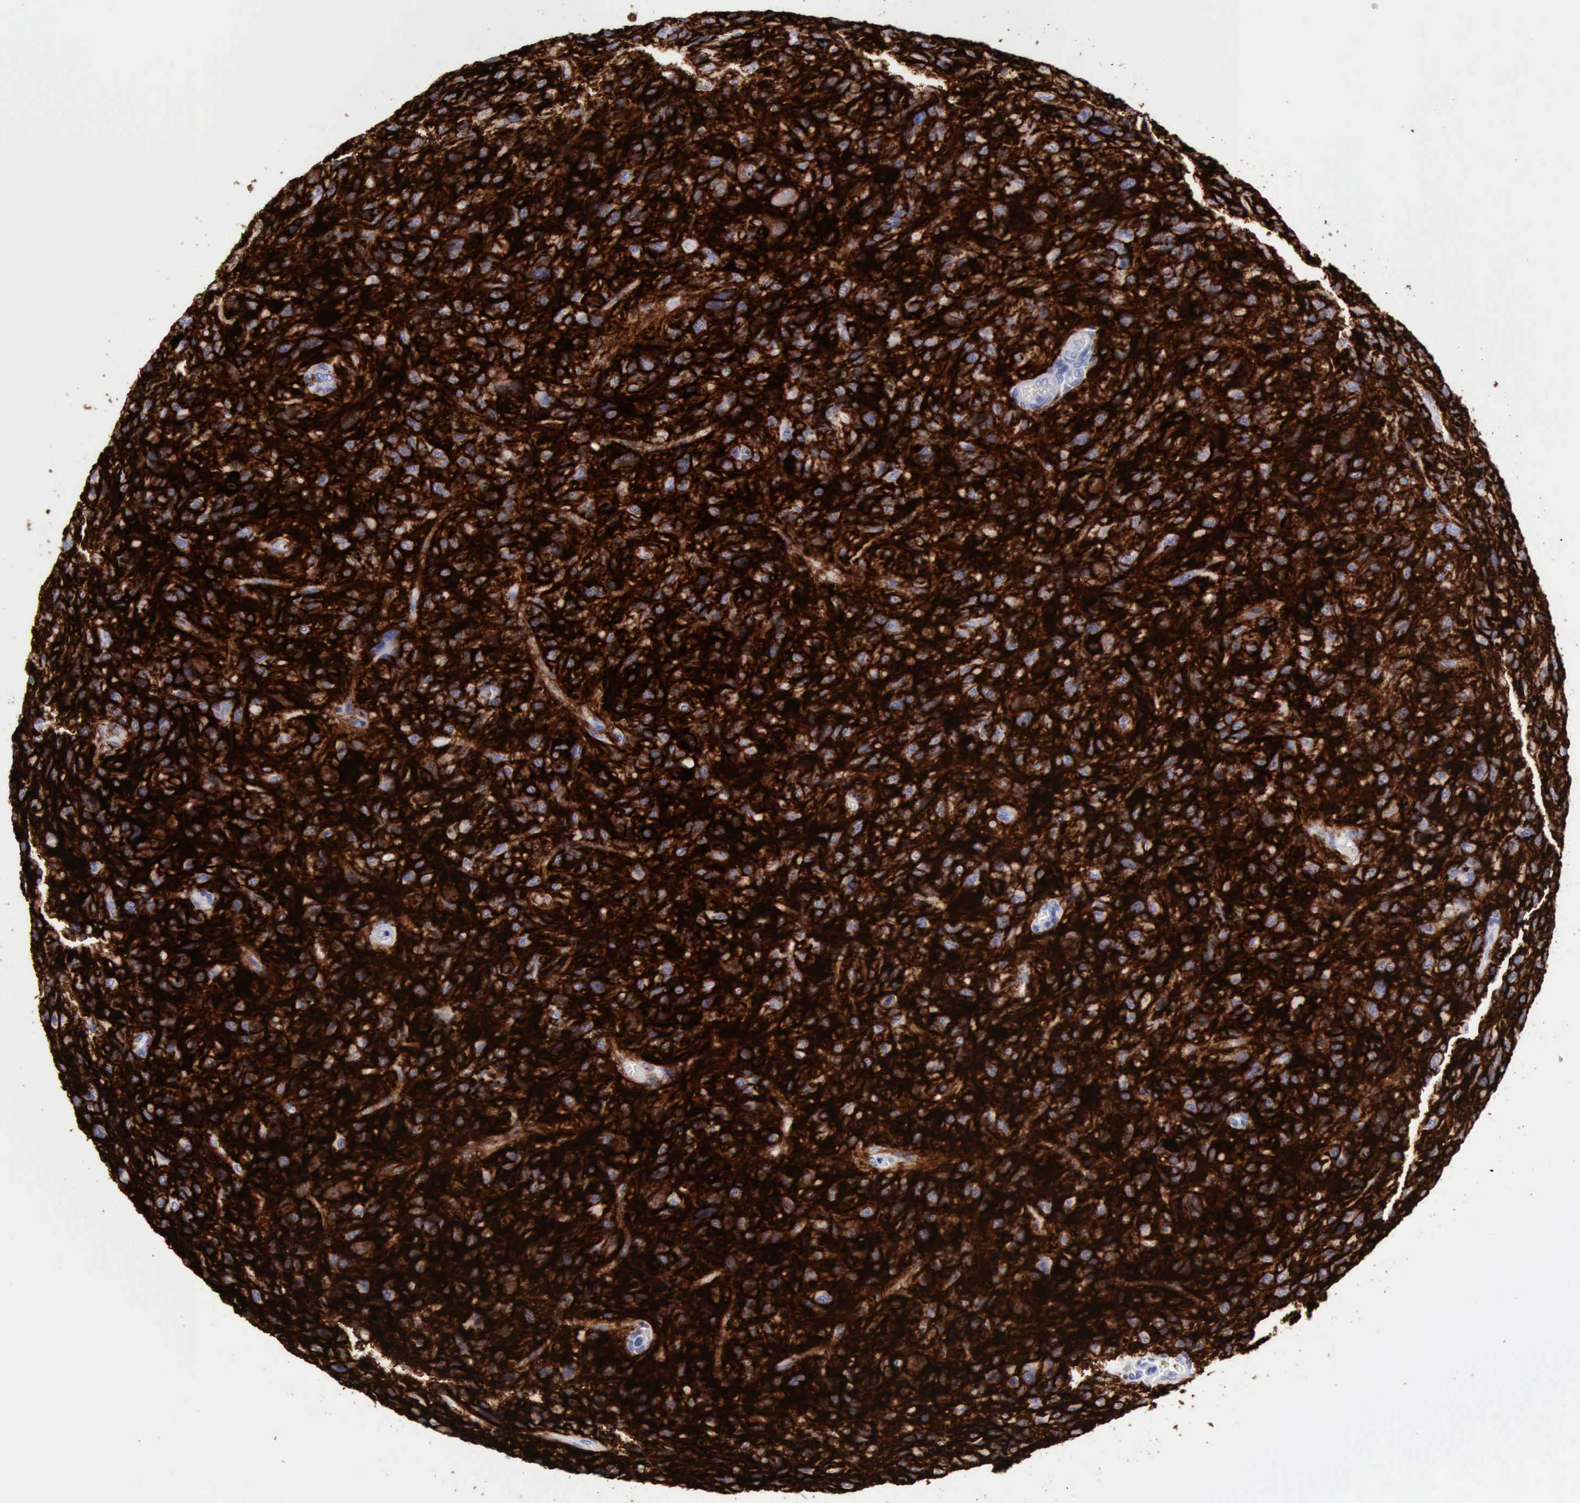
{"staining": {"intensity": "negative", "quantity": "none", "location": "none"}, "tissue": "glioma", "cell_type": "Tumor cells", "image_type": "cancer", "snomed": [{"axis": "morphology", "description": "Glioma, malignant, High grade"}, {"axis": "topography", "description": "Brain"}], "caption": "Immunohistochemistry of malignant glioma (high-grade) displays no expression in tumor cells. The staining is performed using DAB (3,3'-diaminobenzidine) brown chromogen with nuclei counter-stained in using hematoxylin.", "gene": "NCAM1", "patient": {"sex": "female", "age": 60}}